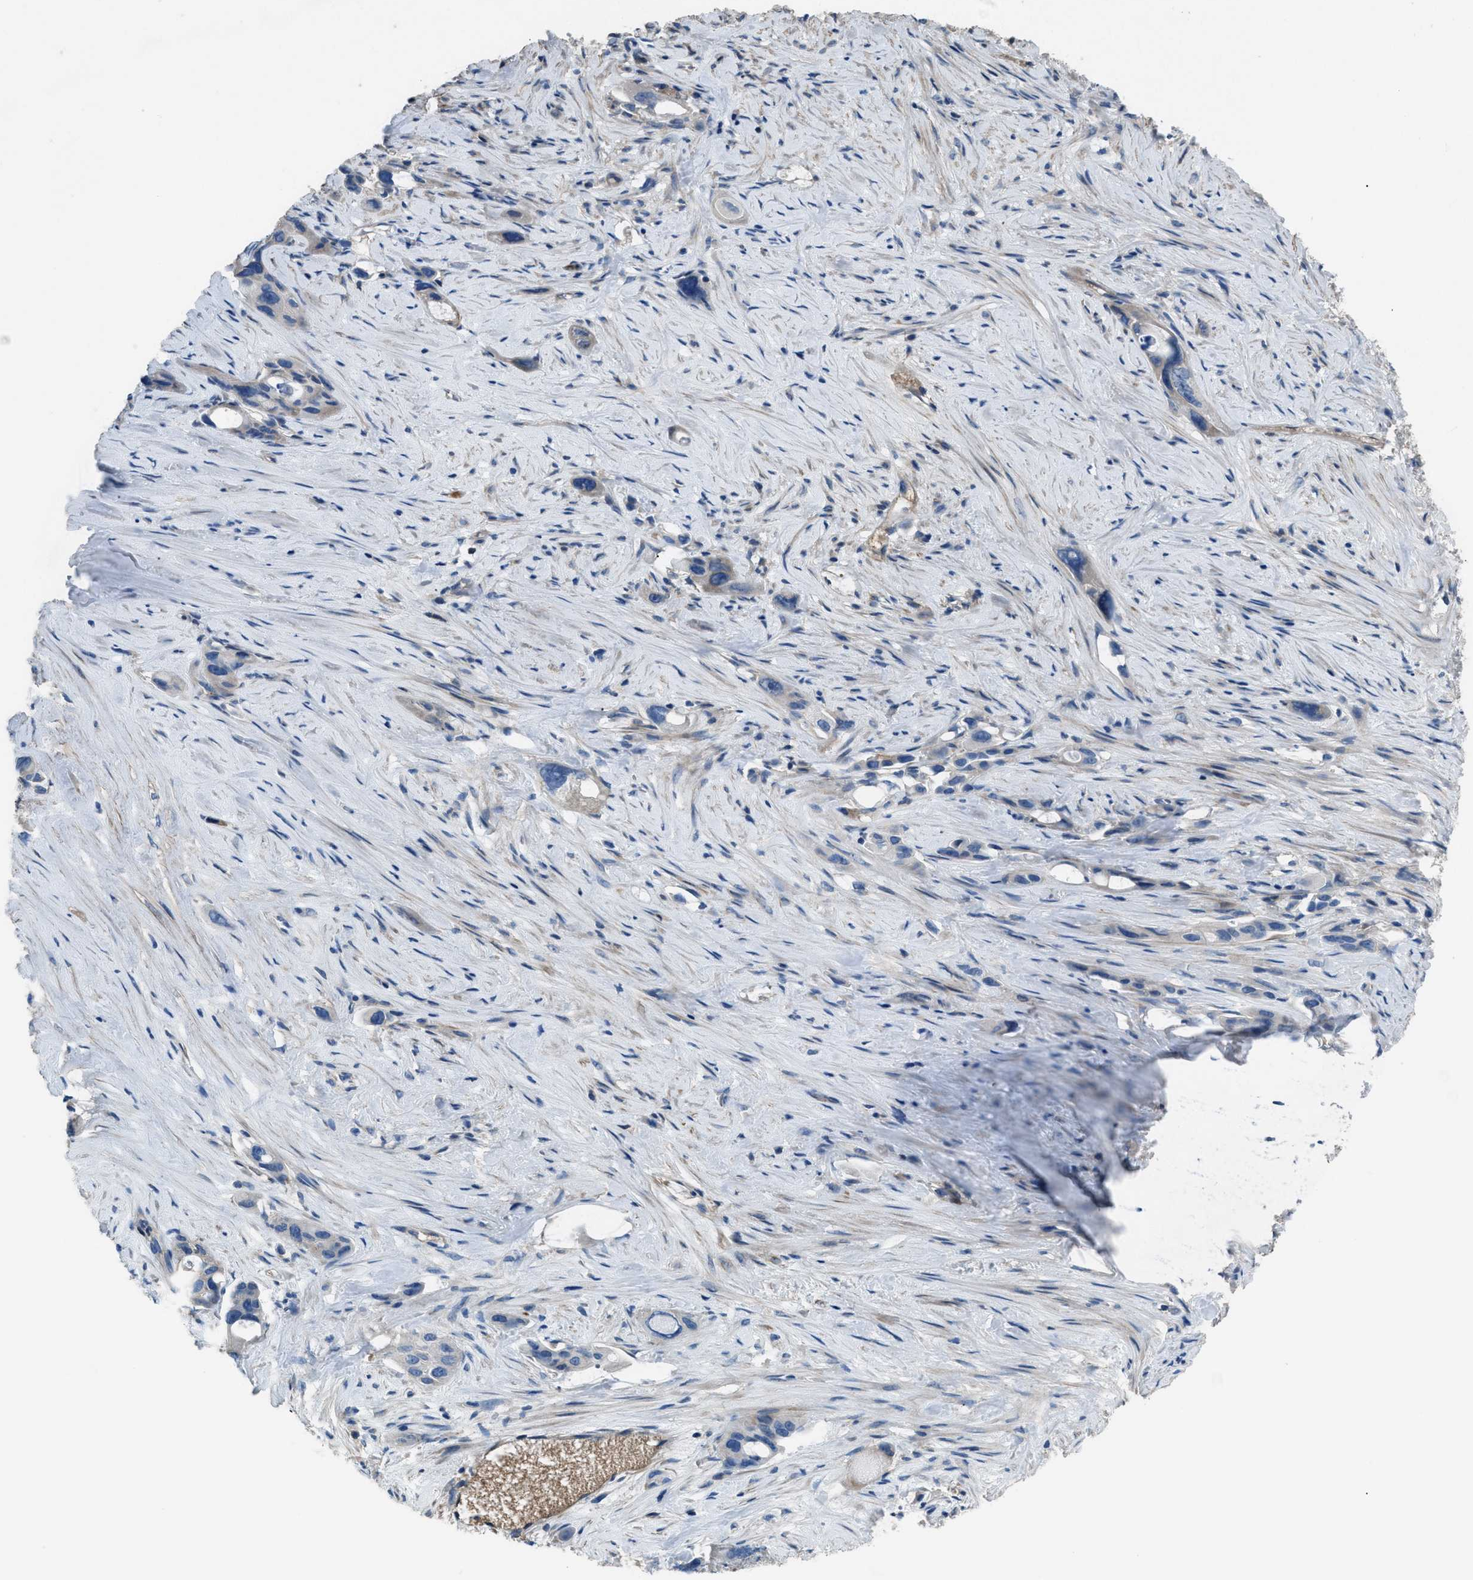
{"staining": {"intensity": "negative", "quantity": "none", "location": "none"}, "tissue": "pancreatic cancer", "cell_type": "Tumor cells", "image_type": "cancer", "snomed": [{"axis": "morphology", "description": "Adenocarcinoma, NOS"}, {"axis": "topography", "description": "Pancreas"}], "caption": "DAB immunohistochemical staining of human pancreatic adenocarcinoma reveals no significant expression in tumor cells.", "gene": "SGCZ", "patient": {"sex": "male", "age": 53}}